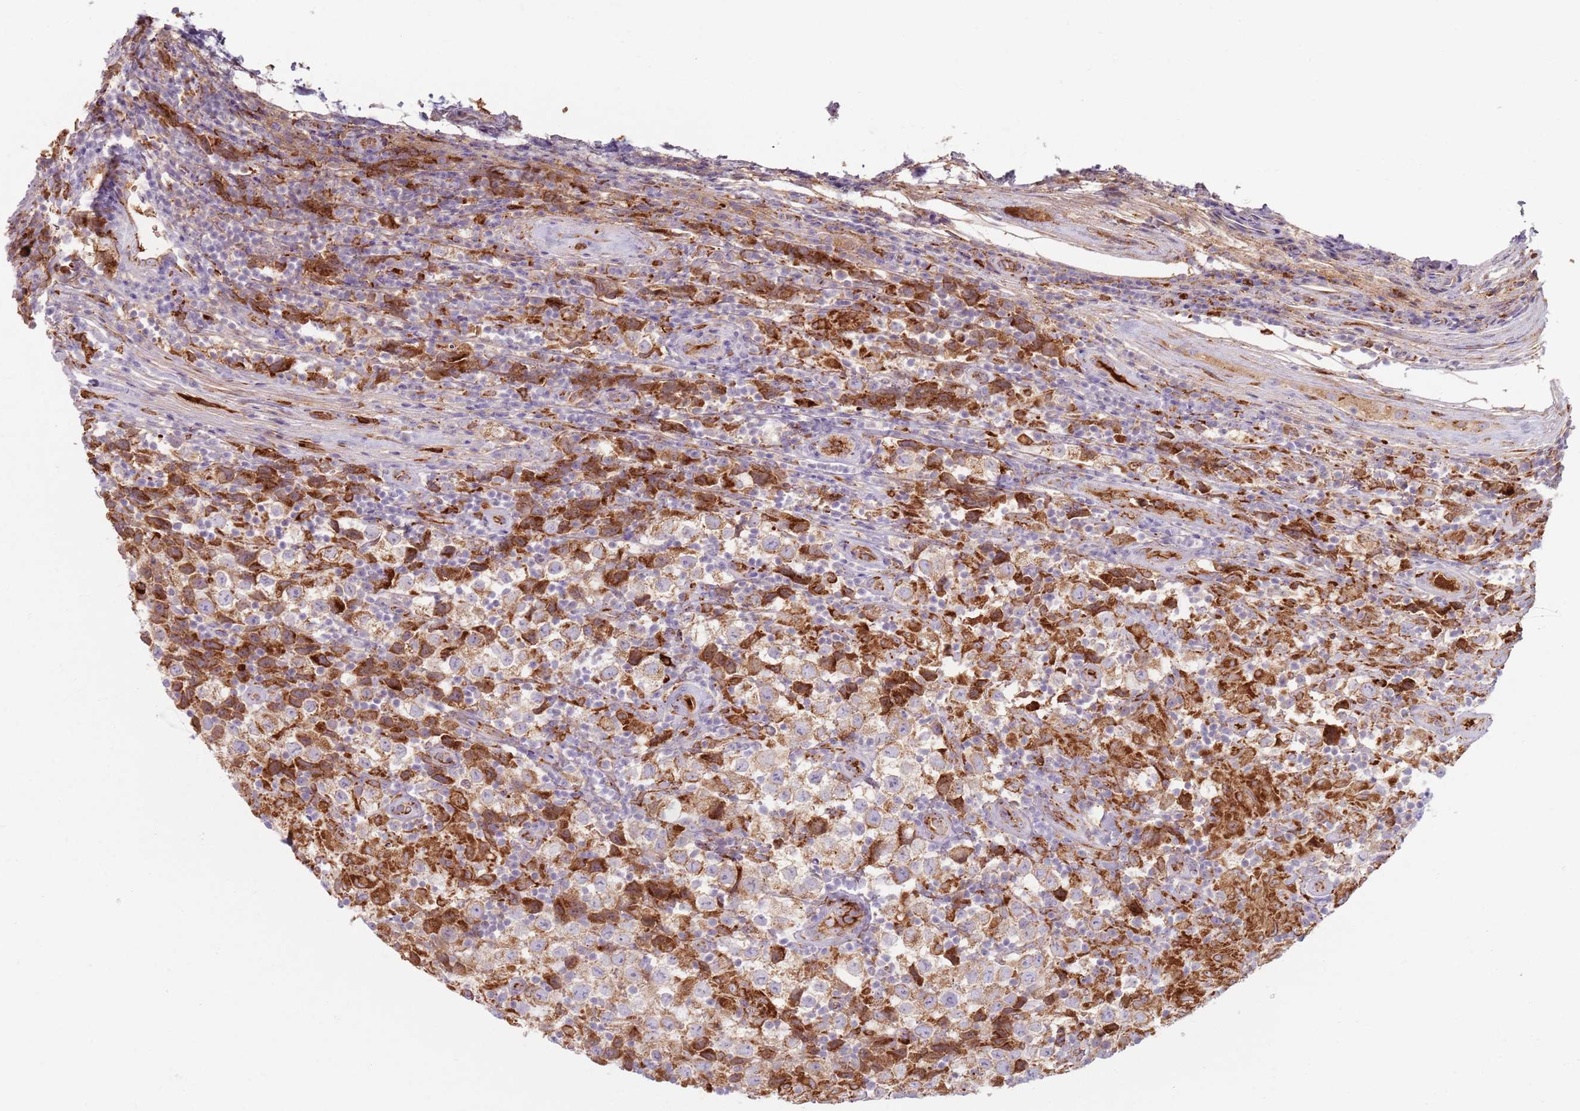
{"staining": {"intensity": "weak", "quantity": "25%-75%", "location": "cytoplasmic/membranous"}, "tissue": "testis cancer", "cell_type": "Tumor cells", "image_type": "cancer", "snomed": [{"axis": "morphology", "description": "Seminoma, NOS"}, {"axis": "morphology", "description": "Carcinoma, Embryonal, NOS"}, {"axis": "topography", "description": "Testis"}], "caption": "This is a photomicrograph of immunohistochemistry staining of testis embryonal carcinoma, which shows weak staining in the cytoplasmic/membranous of tumor cells.", "gene": "COLGALT1", "patient": {"sex": "male", "age": 41}}